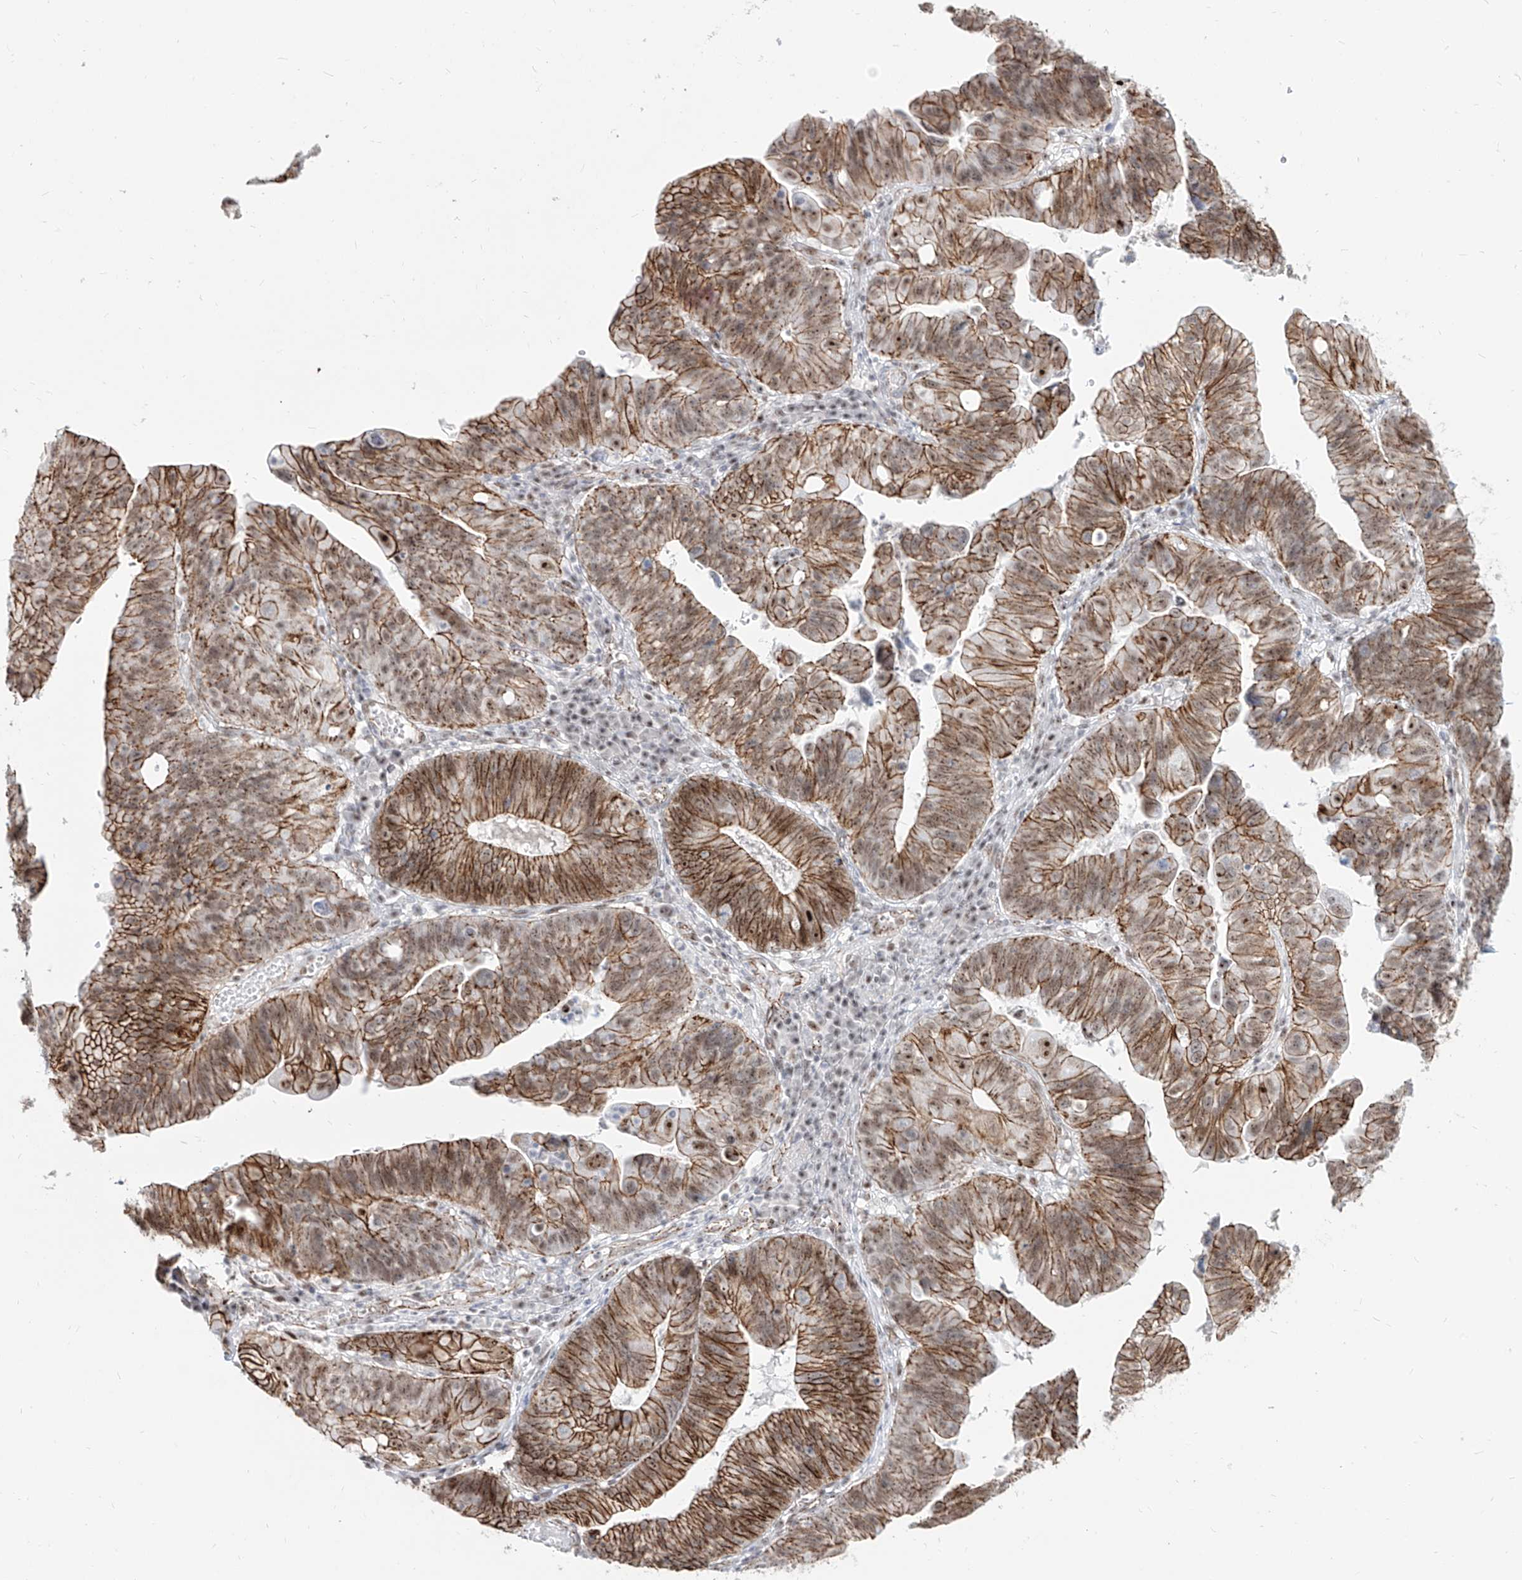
{"staining": {"intensity": "moderate", "quantity": ">75%", "location": "cytoplasmic/membranous,nuclear"}, "tissue": "stomach cancer", "cell_type": "Tumor cells", "image_type": "cancer", "snomed": [{"axis": "morphology", "description": "Adenocarcinoma, NOS"}, {"axis": "topography", "description": "Stomach"}], "caption": "A histopathology image of adenocarcinoma (stomach) stained for a protein demonstrates moderate cytoplasmic/membranous and nuclear brown staining in tumor cells.", "gene": "ZNF710", "patient": {"sex": "male", "age": 59}}